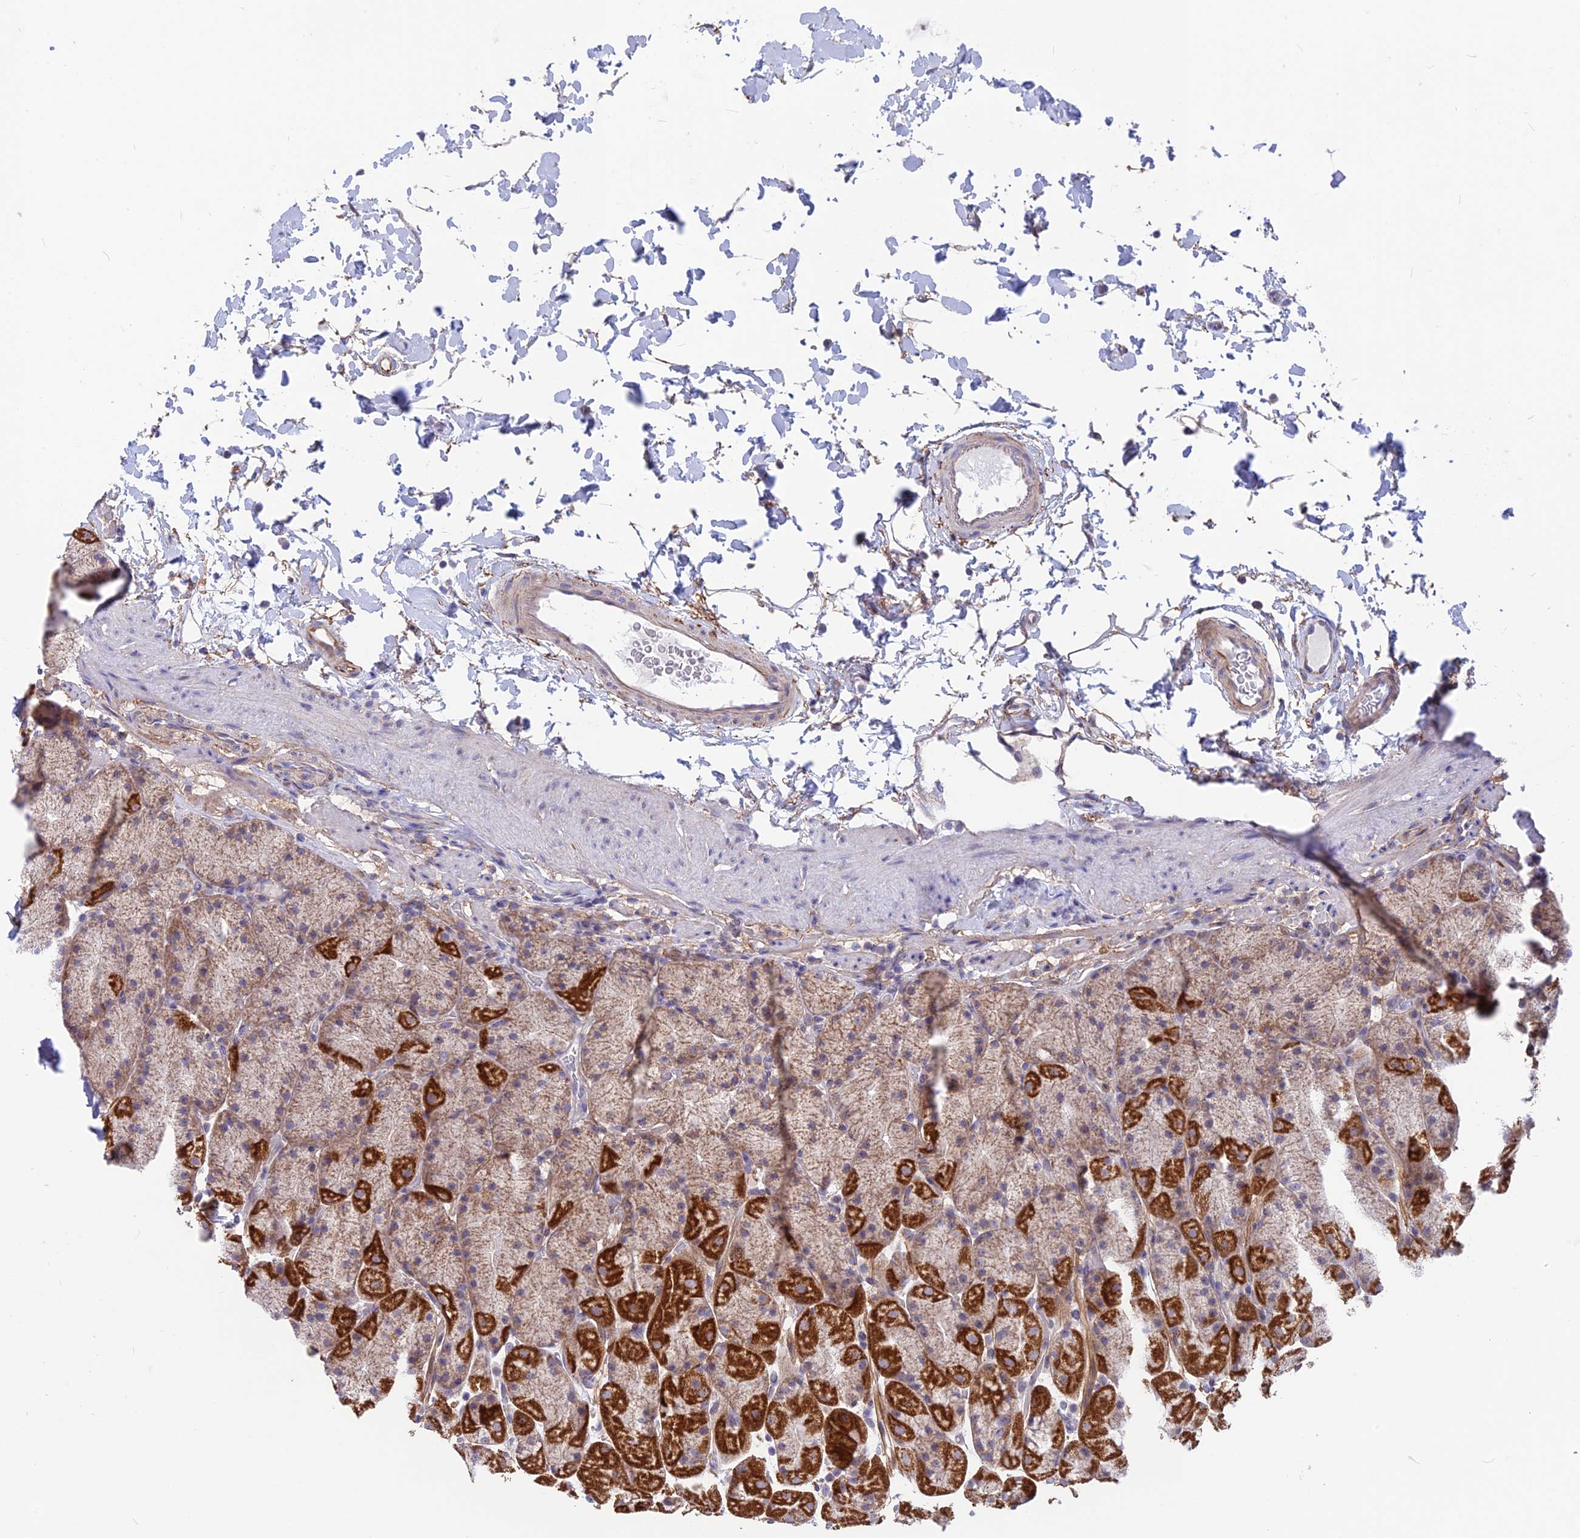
{"staining": {"intensity": "strong", "quantity": "25%-75%", "location": "cytoplasmic/membranous"}, "tissue": "stomach", "cell_type": "Glandular cells", "image_type": "normal", "snomed": [{"axis": "morphology", "description": "Normal tissue, NOS"}, {"axis": "topography", "description": "Stomach, upper"}, {"axis": "topography", "description": "Stomach, lower"}], "caption": "Human stomach stained with a protein marker reveals strong staining in glandular cells.", "gene": "PLAC9", "patient": {"sex": "male", "age": 67}}